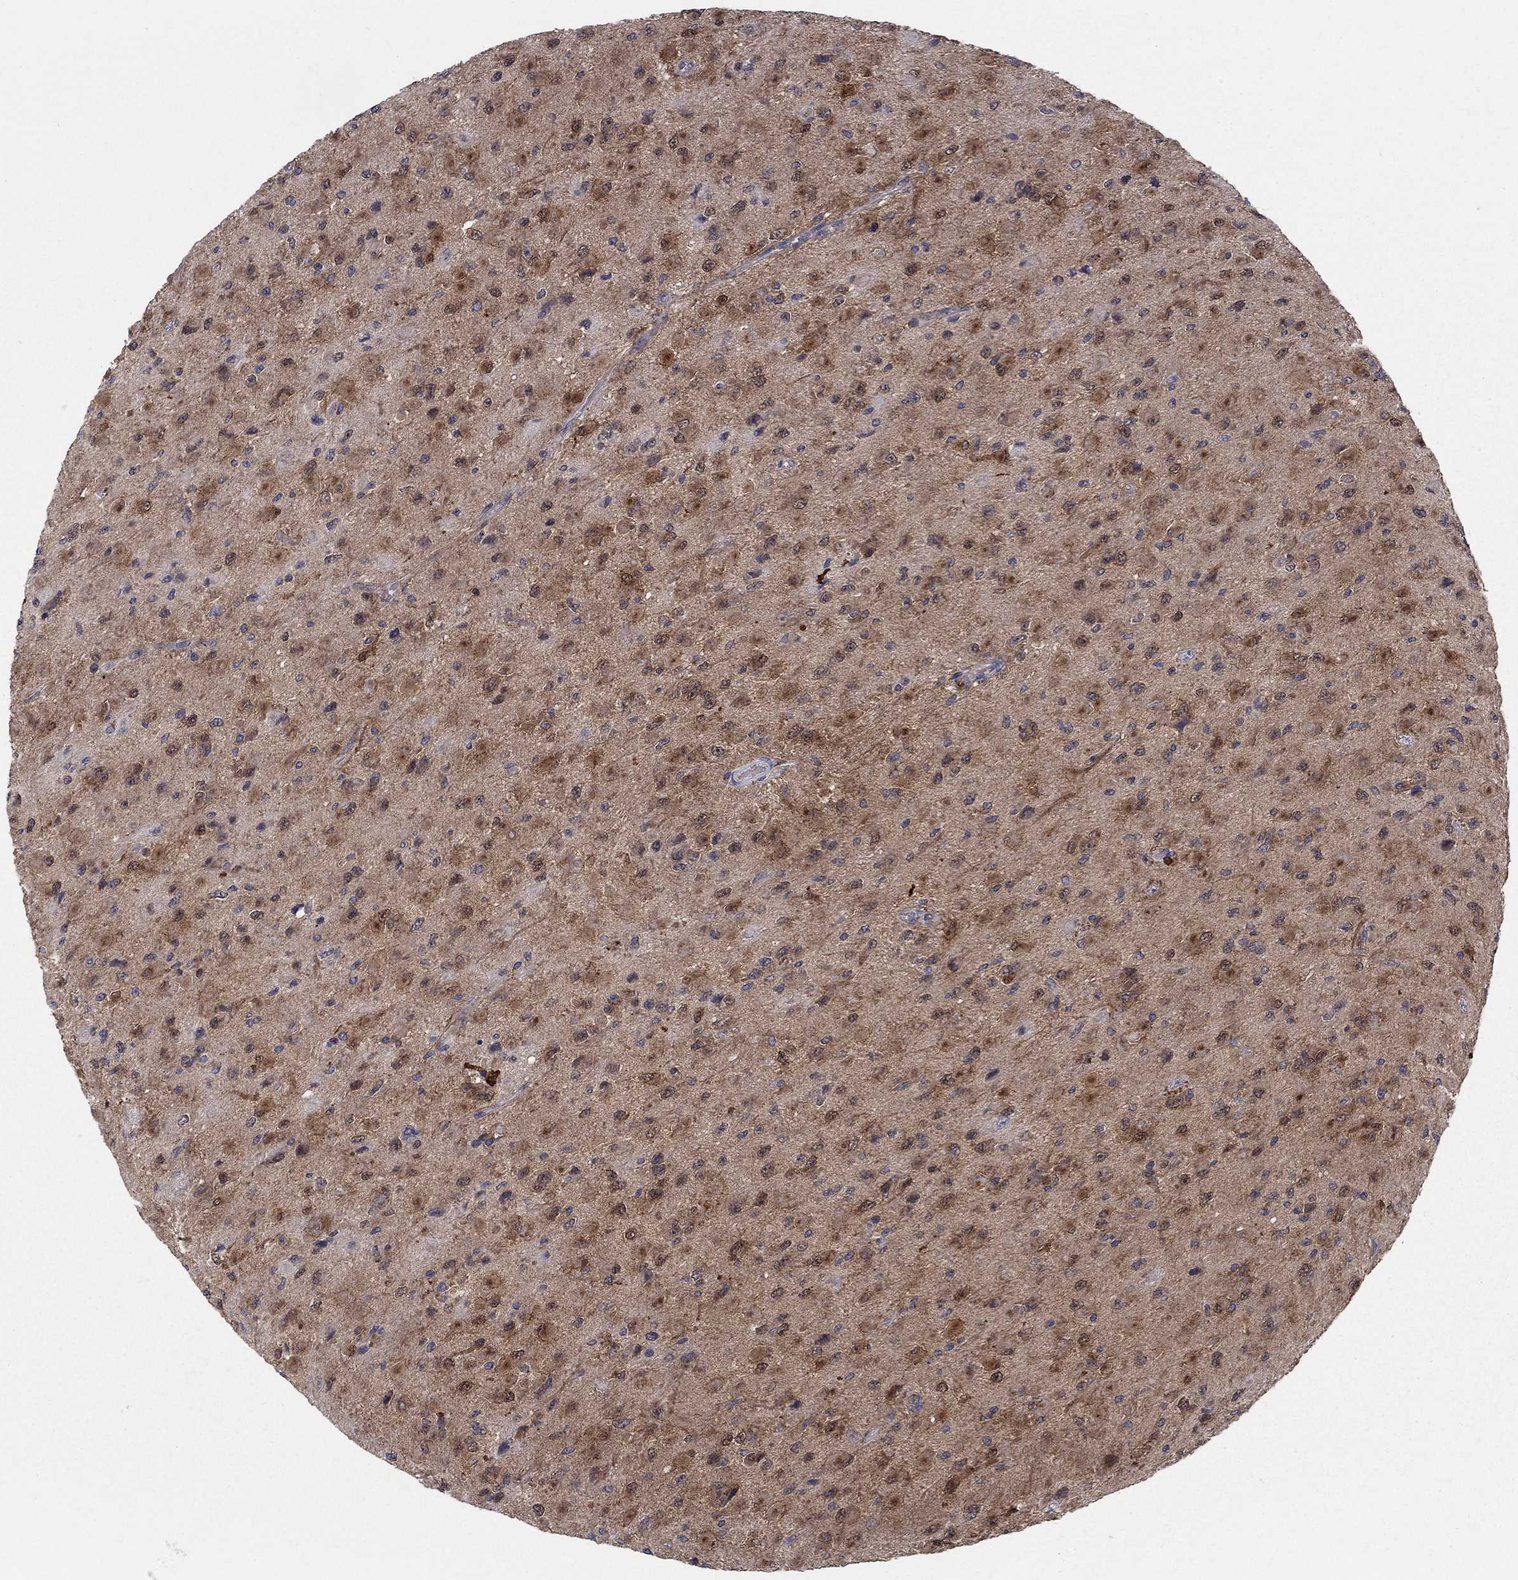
{"staining": {"intensity": "moderate", "quantity": "25%-75%", "location": "cytoplasmic/membranous"}, "tissue": "glioma", "cell_type": "Tumor cells", "image_type": "cancer", "snomed": [{"axis": "morphology", "description": "Glioma, malignant, High grade"}, {"axis": "topography", "description": "Cerebral cortex"}], "caption": "Moderate cytoplasmic/membranous staining is seen in about 25%-75% of tumor cells in glioma.", "gene": "AGFG2", "patient": {"sex": "male", "age": 35}}